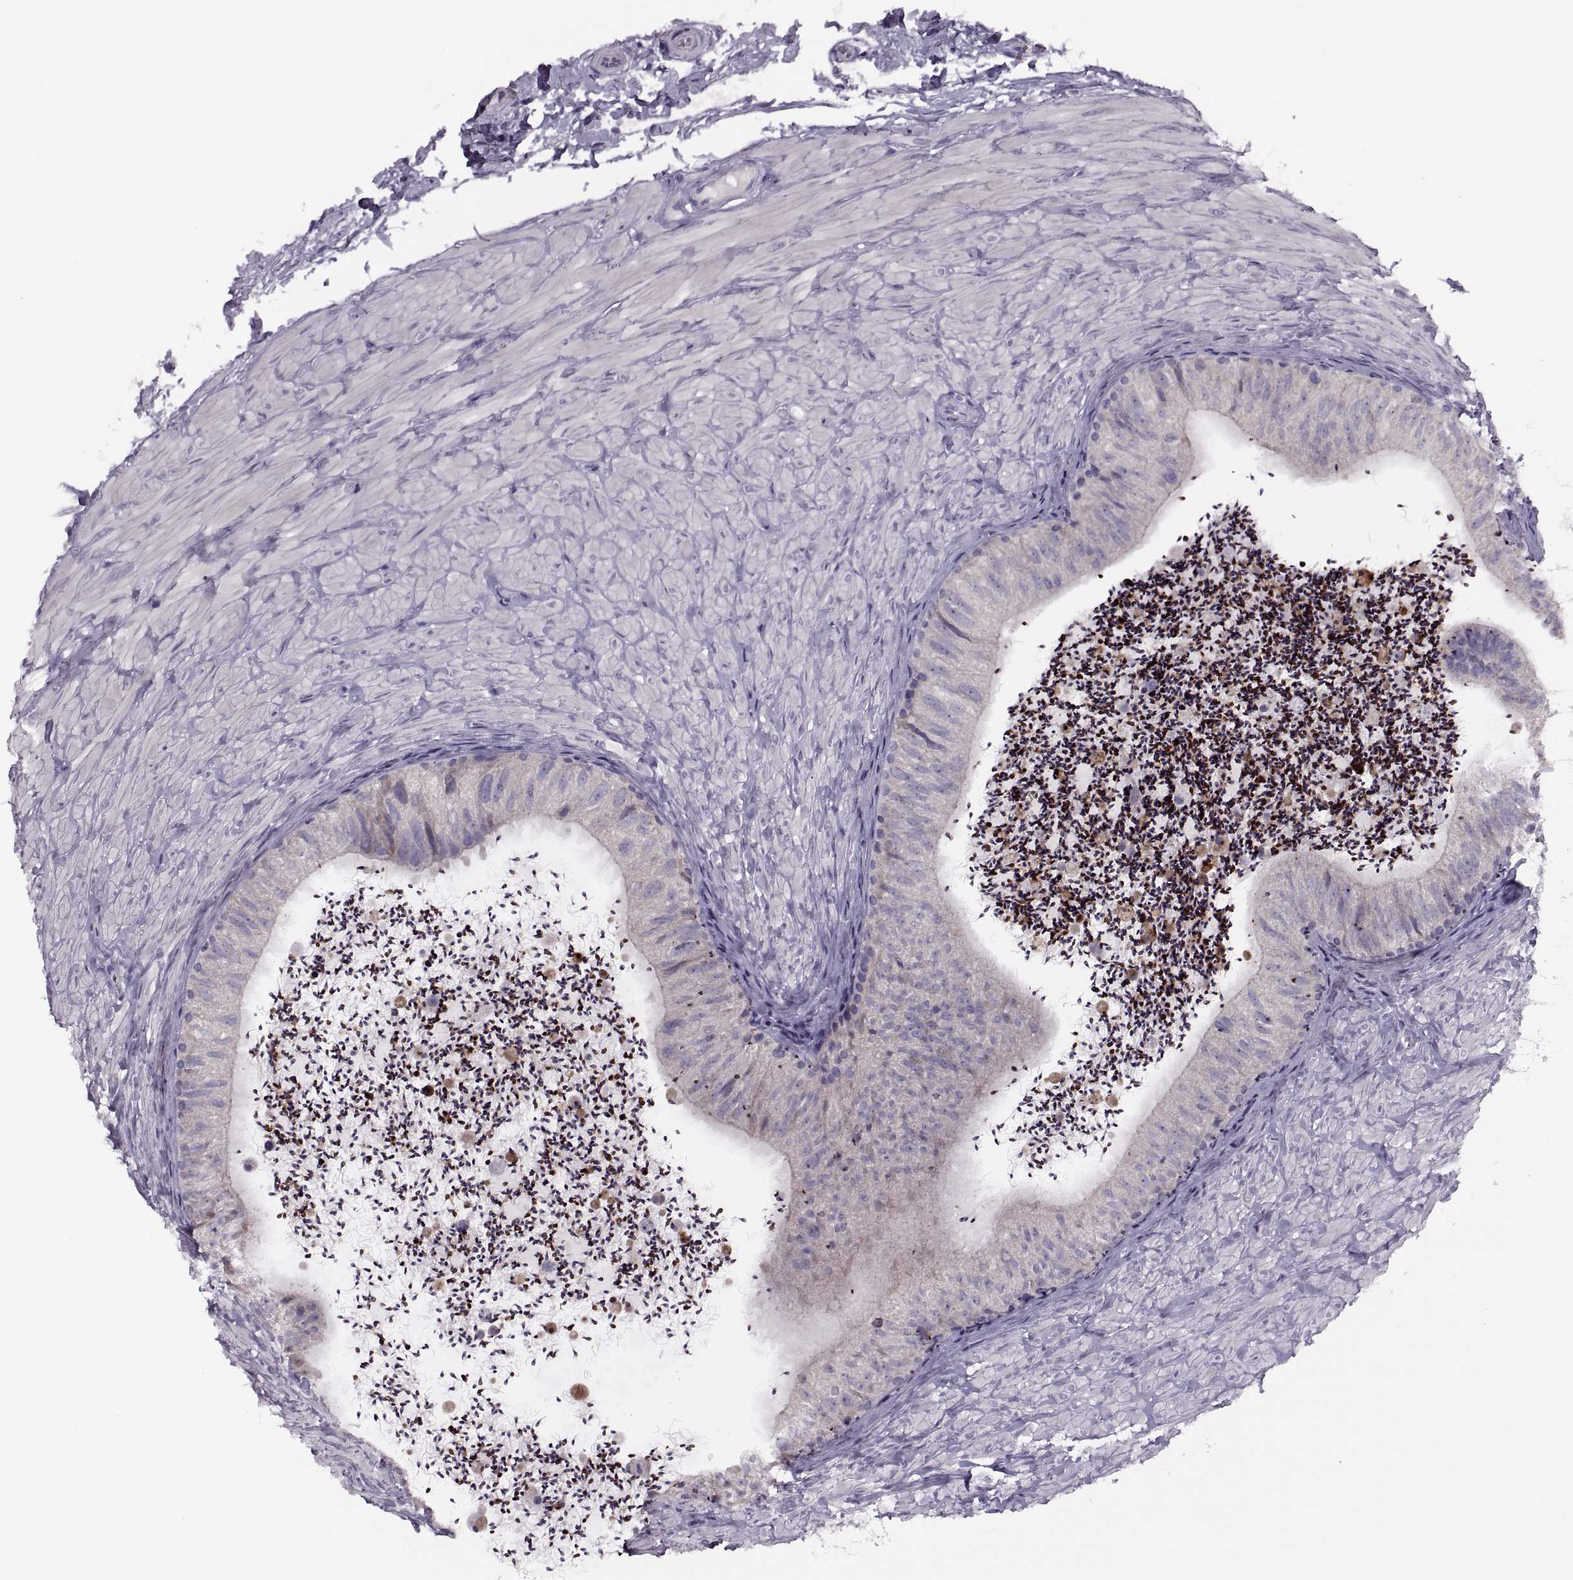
{"staining": {"intensity": "negative", "quantity": "none", "location": "none"}, "tissue": "epididymis", "cell_type": "Glandular cells", "image_type": "normal", "snomed": [{"axis": "morphology", "description": "Normal tissue, NOS"}, {"axis": "topography", "description": "Epididymis"}], "caption": "This histopathology image is of benign epididymis stained with IHC to label a protein in brown with the nuclei are counter-stained blue. There is no positivity in glandular cells.", "gene": "PRSS54", "patient": {"sex": "male", "age": 32}}